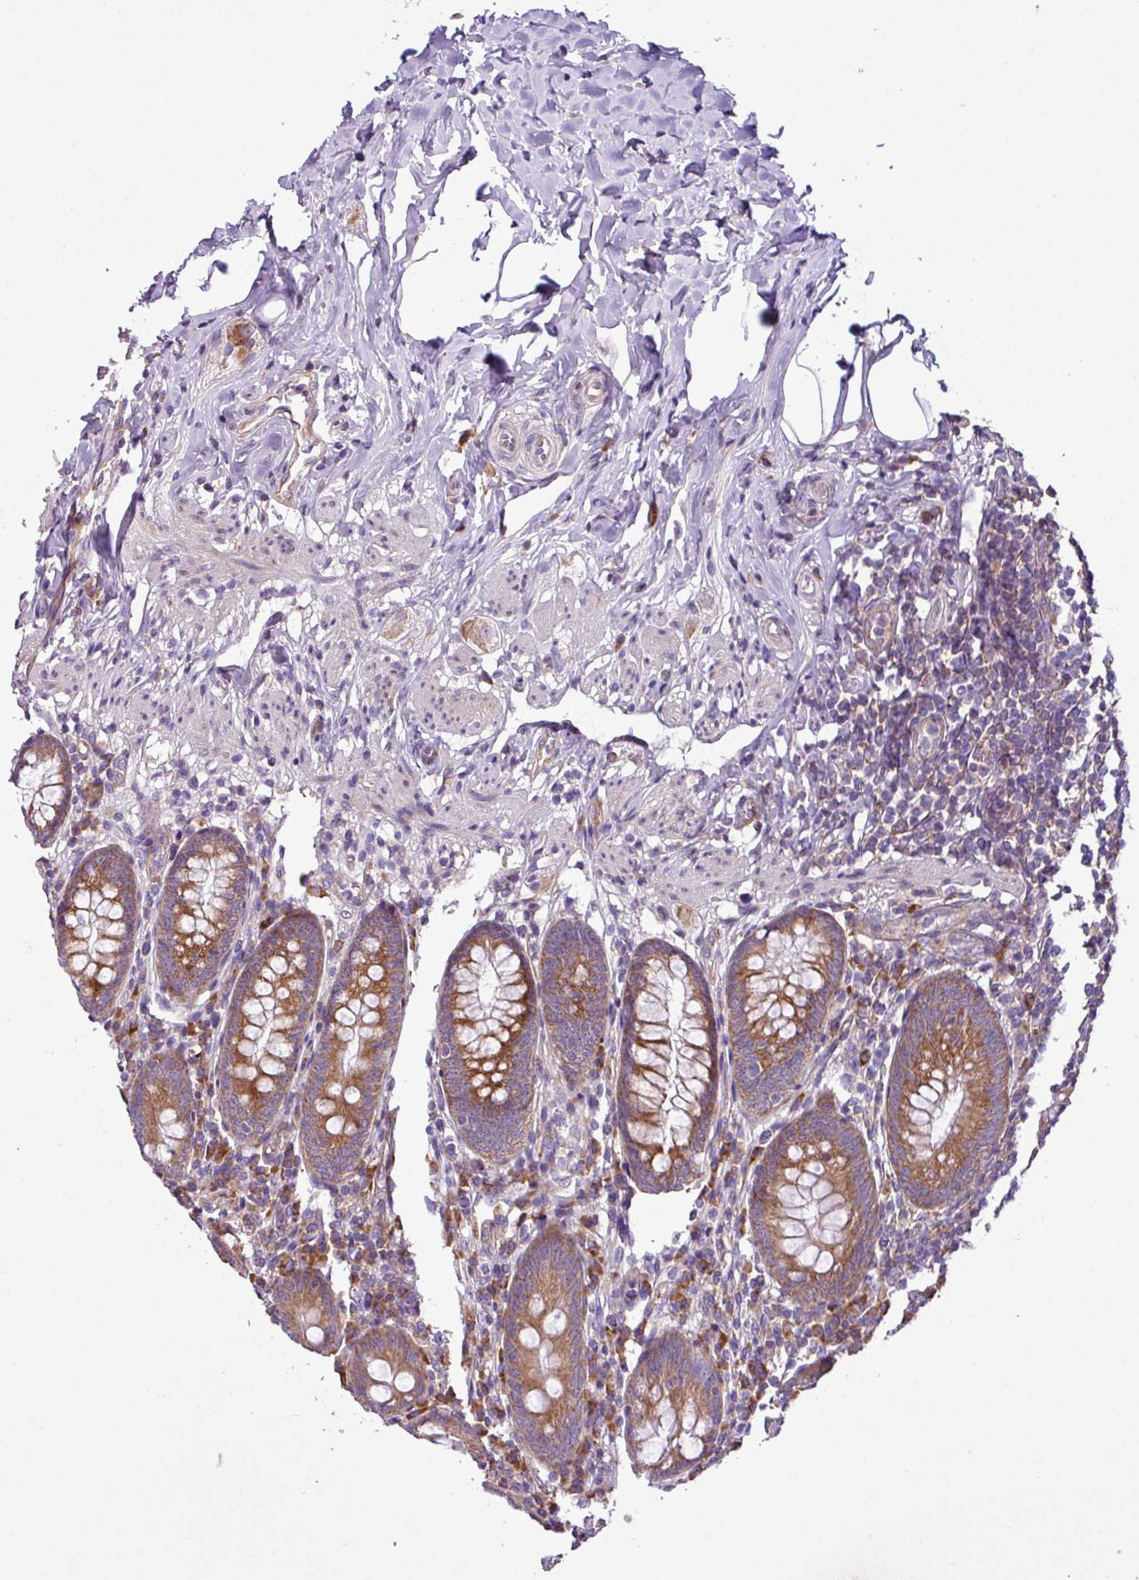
{"staining": {"intensity": "strong", "quantity": ">75%", "location": "cytoplasmic/membranous"}, "tissue": "appendix", "cell_type": "Glandular cells", "image_type": "normal", "snomed": [{"axis": "morphology", "description": "Normal tissue, NOS"}, {"axis": "topography", "description": "Appendix"}], "caption": "DAB immunohistochemical staining of unremarkable human appendix reveals strong cytoplasmic/membranous protein positivity in approximately >75% of glandular cells.", "gene": "RPL13", "patient": {"sex": "male", "age": 55}}